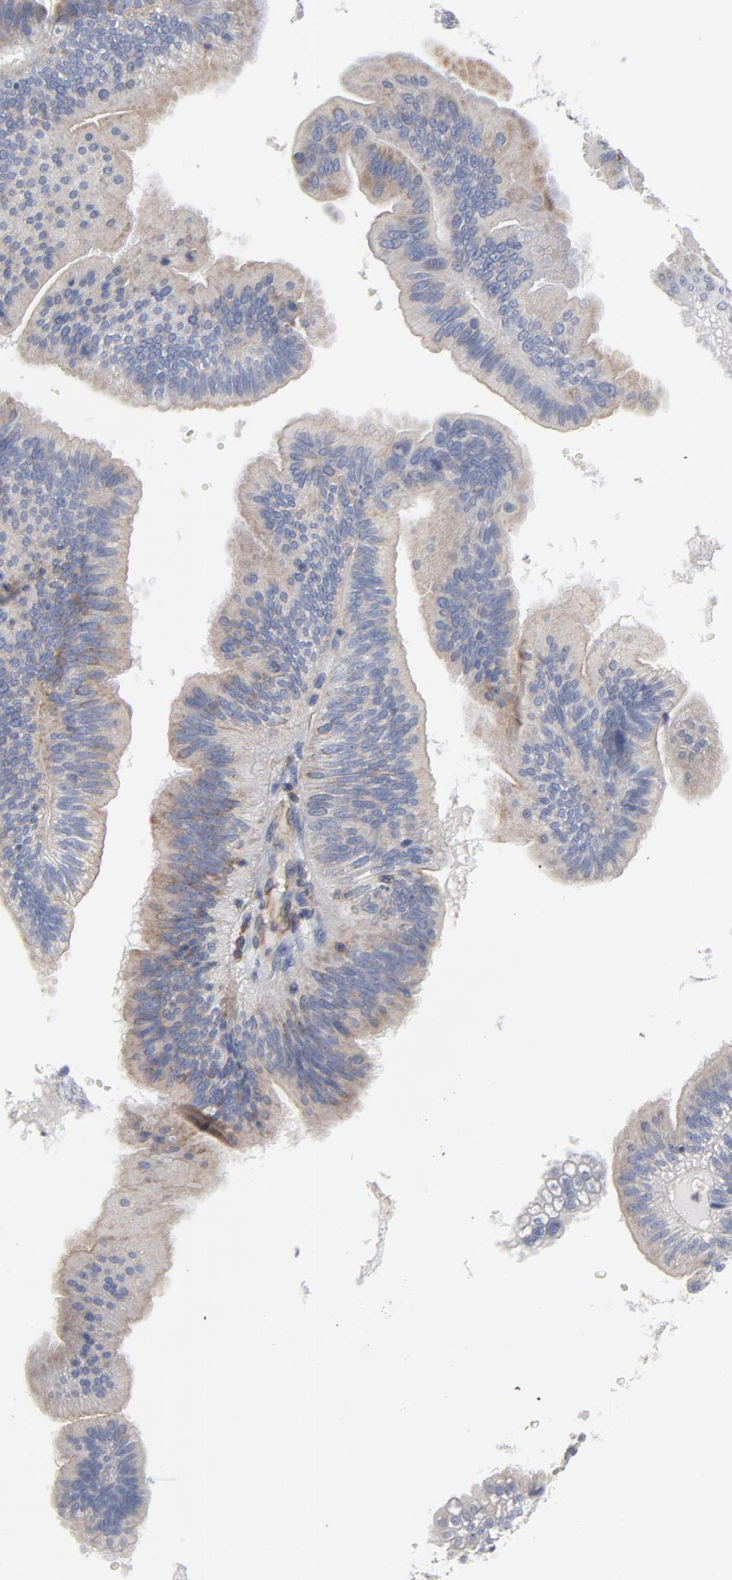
{"staining": {"intensity": "weak", "quantity": ">75%", "location": "cytoplasmic/membranous"}, "tissue": "pancreatic cancer", "cell_type": "Tumor cells", "image_type": "cancer", "snomed": [{"axis": "morphology", "description": "Adenocarcinoma, NOS"}, {"axis": "topography", "description": "Pancreas"}], "caption": "Immunohistochemical staining of pancreatic cancer (adenocarcinoma) demonstrates weak cytoplasmic/membranous protein positivity in approximately >75% of tumor cells.", "gene": "OXA1L", "patient": {"sex": "male", "age": 82}}